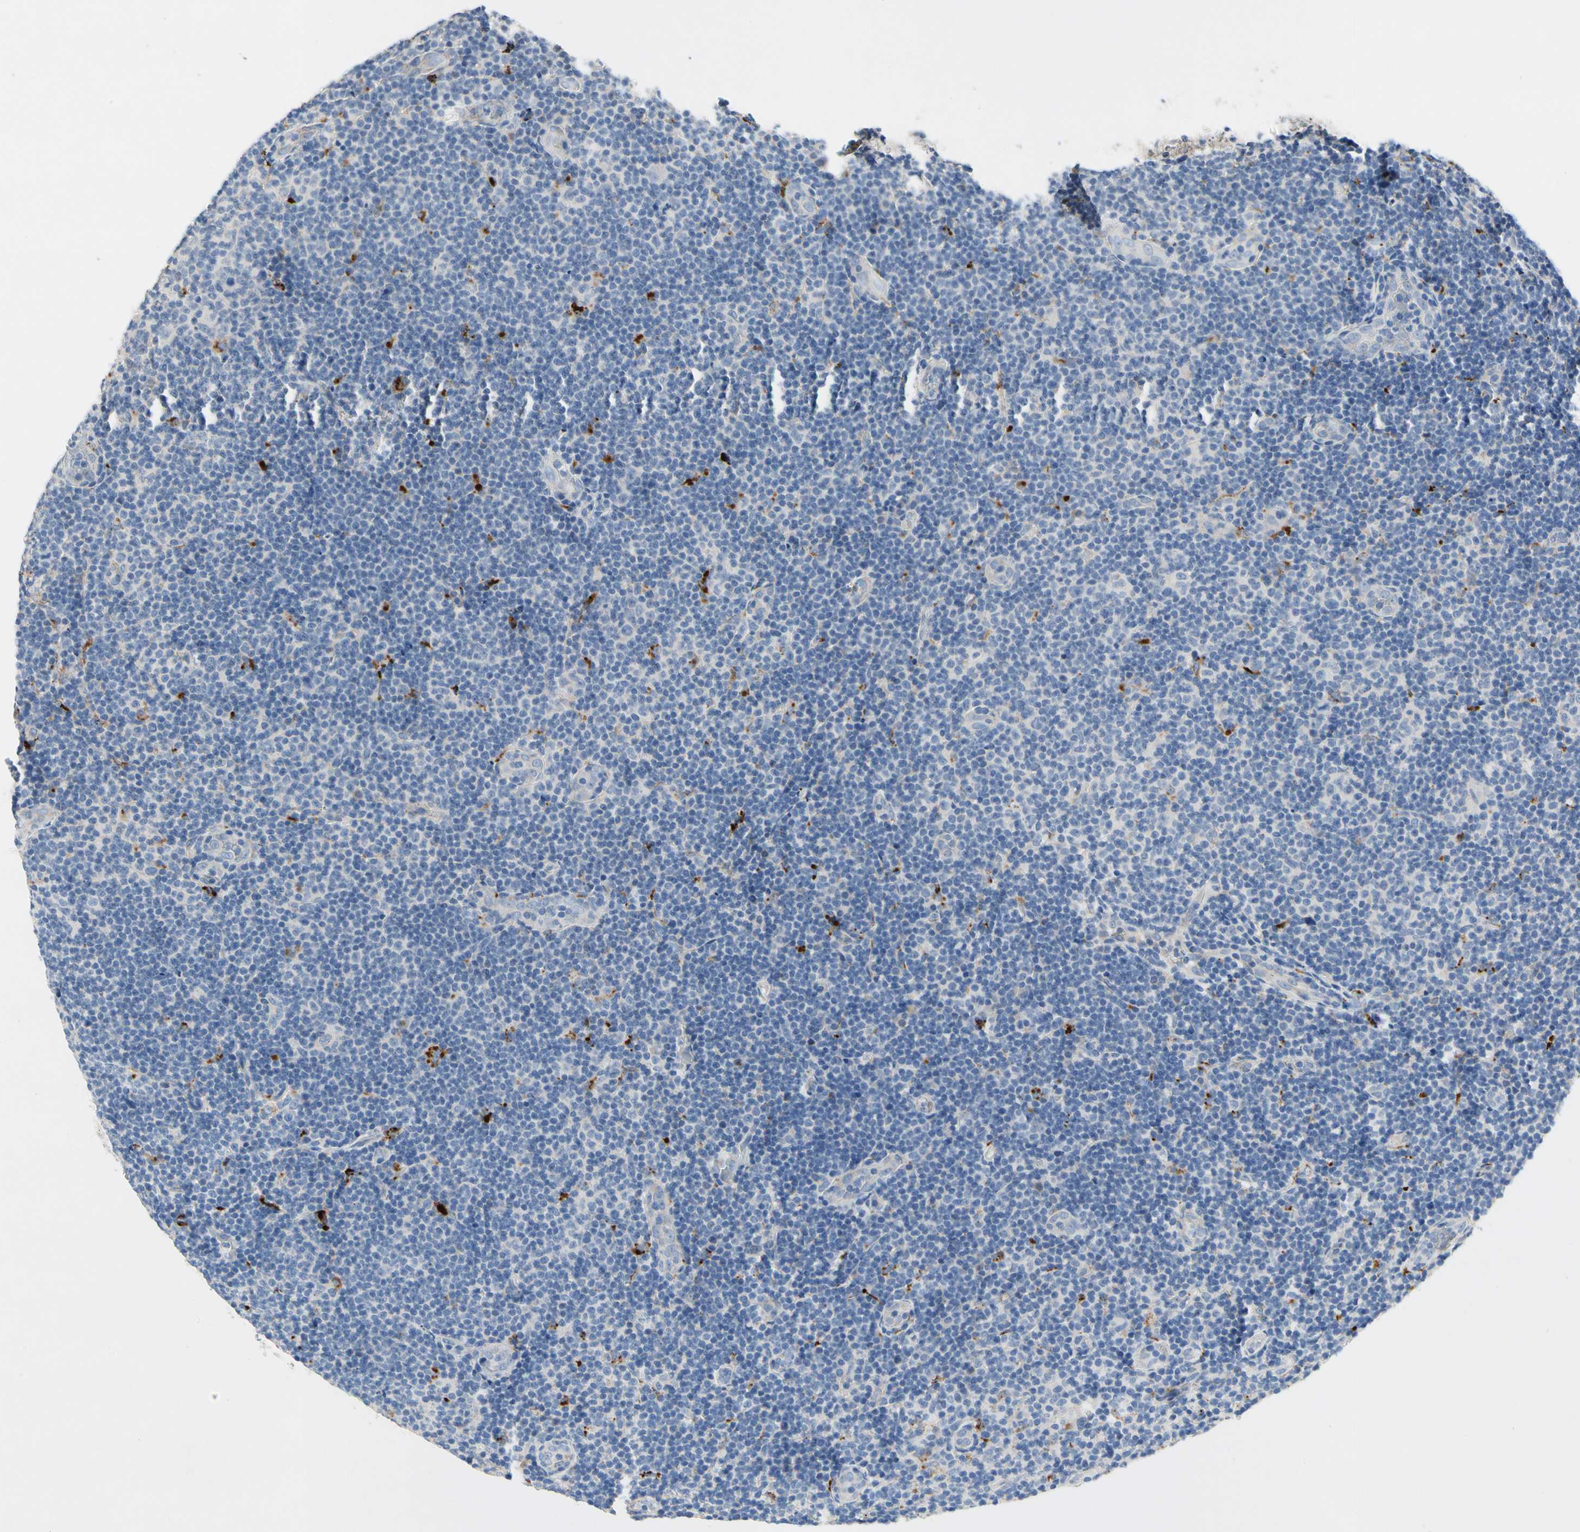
{"staining": {"intensity": "negative", "quantity": "none", "location": "none"}, "tissue": "lymphoma", "cell_type": "Tumor cells", "image_type": "cancer", "snomed": [{"axis": "morphology", "description": "Malignant lymphoma, non-Hodgkin's type, Low grade"}, {"axis": "topography", "description": "Lymph node"}], "caption": "Immunohistochemistry (IHC) photomicrograph of neoplastic tissue: human malignant lymphoma, non-Hodgkin's type (low-grade) stained with DAB shows no significant protein expression in tumor cells. The staining was performed using DAB to visualize the protein expression in brown, while the nuclei were stained in blue with hematoxylin (Magnification: 20x).", "gene": "RETSAT", "patient": {"sex": "male", "age": 83}}